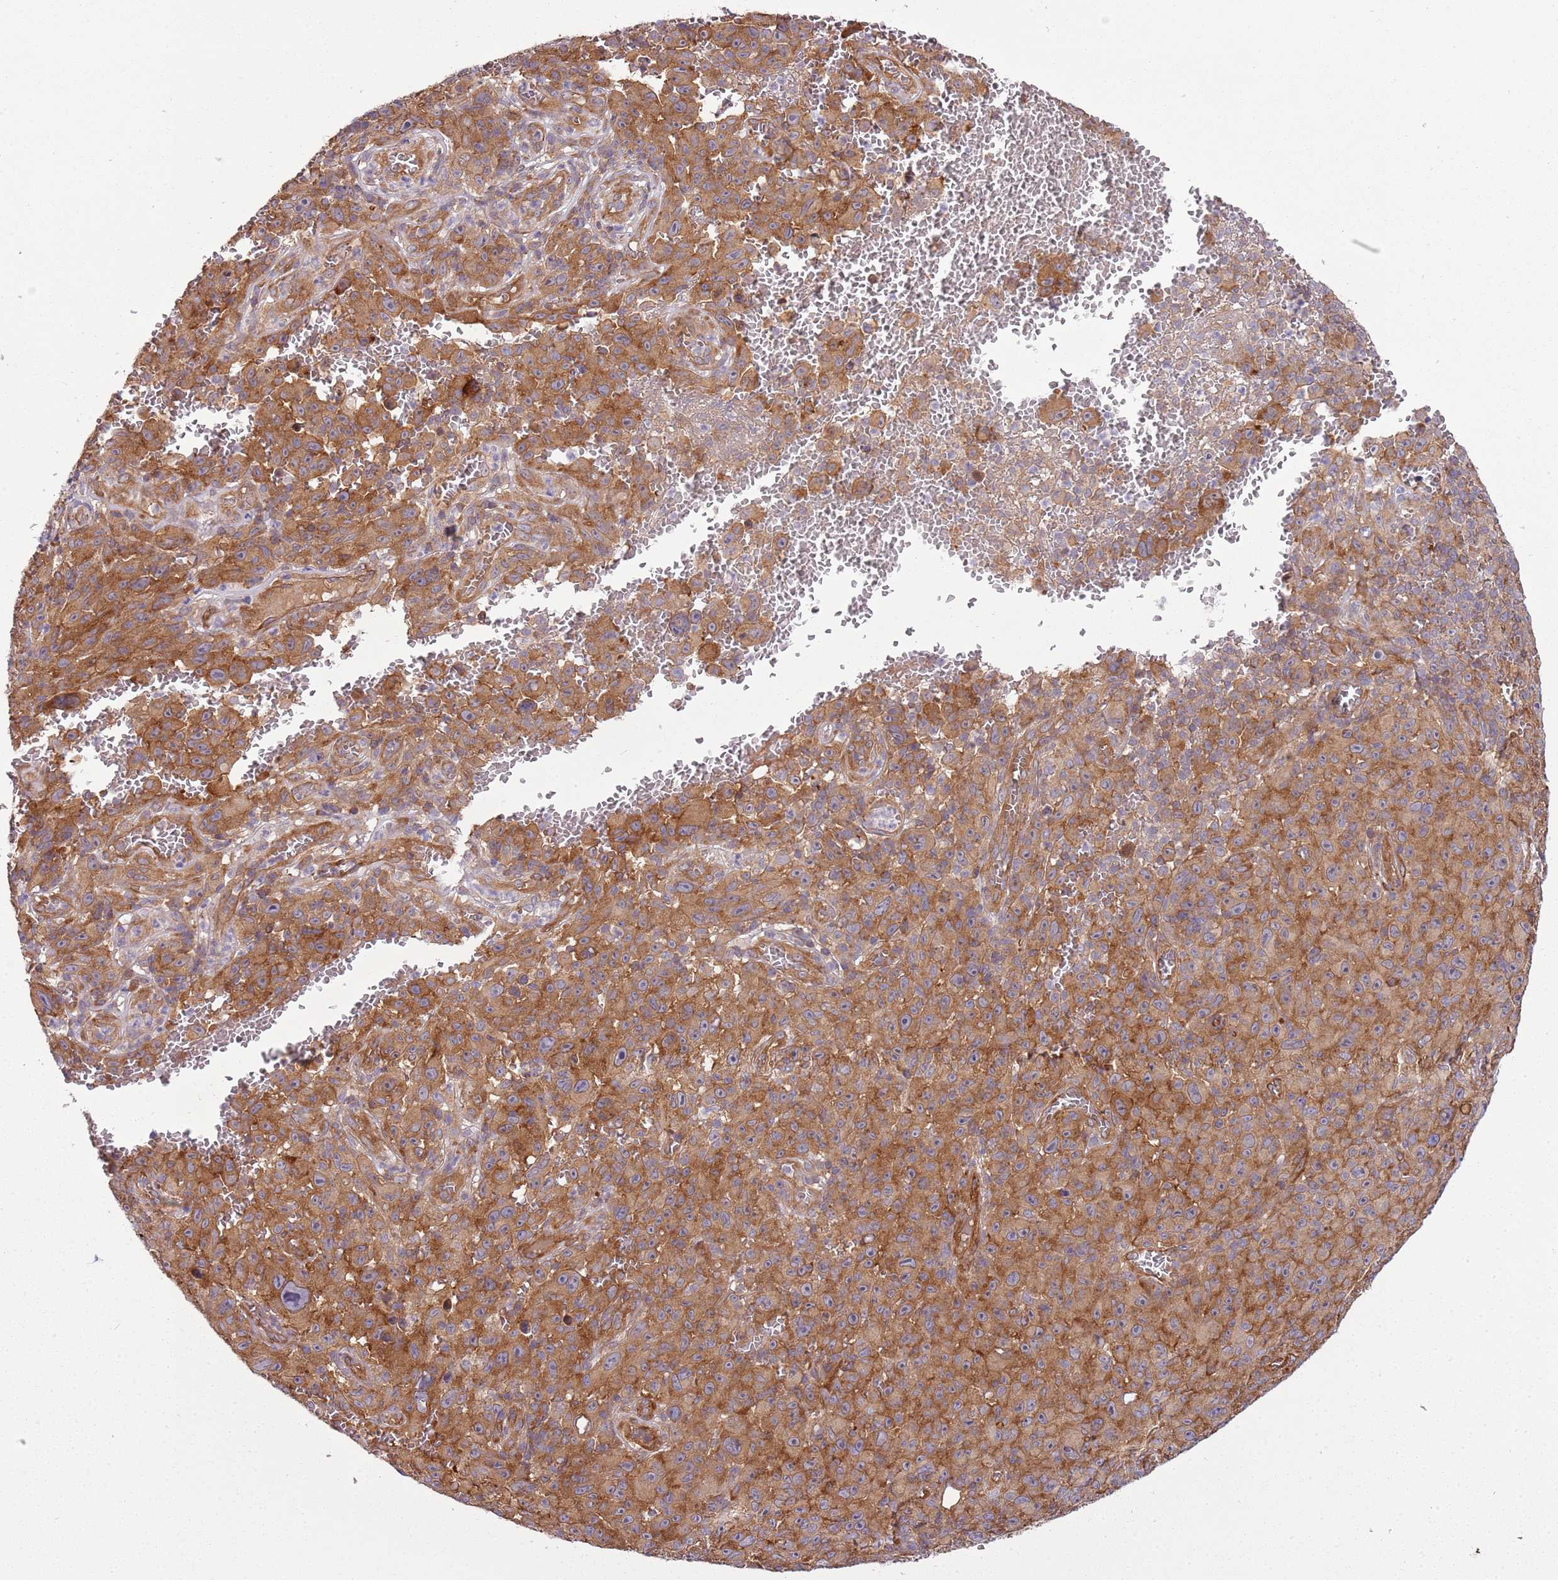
{"staining": {"intensity": "strong", "quantity": ">75%", "location": "cytoplasmic/membranous"}, "tissue": "melanoma", "cell_type": "Tumor cells", "image_type": "cancer", "snomed": [{"axis": "morphology", "description": "Malignant melanoma, NOS"}, {"axis": "topography", "description": "Skin"}], "caption": "Malignant melanoma tissue demonstrates strong cytoplasmic/membranous staining in approximately >75% of tumor cells", "gene": "GNL1", "patient": {"sex": "female", "age": 82}}